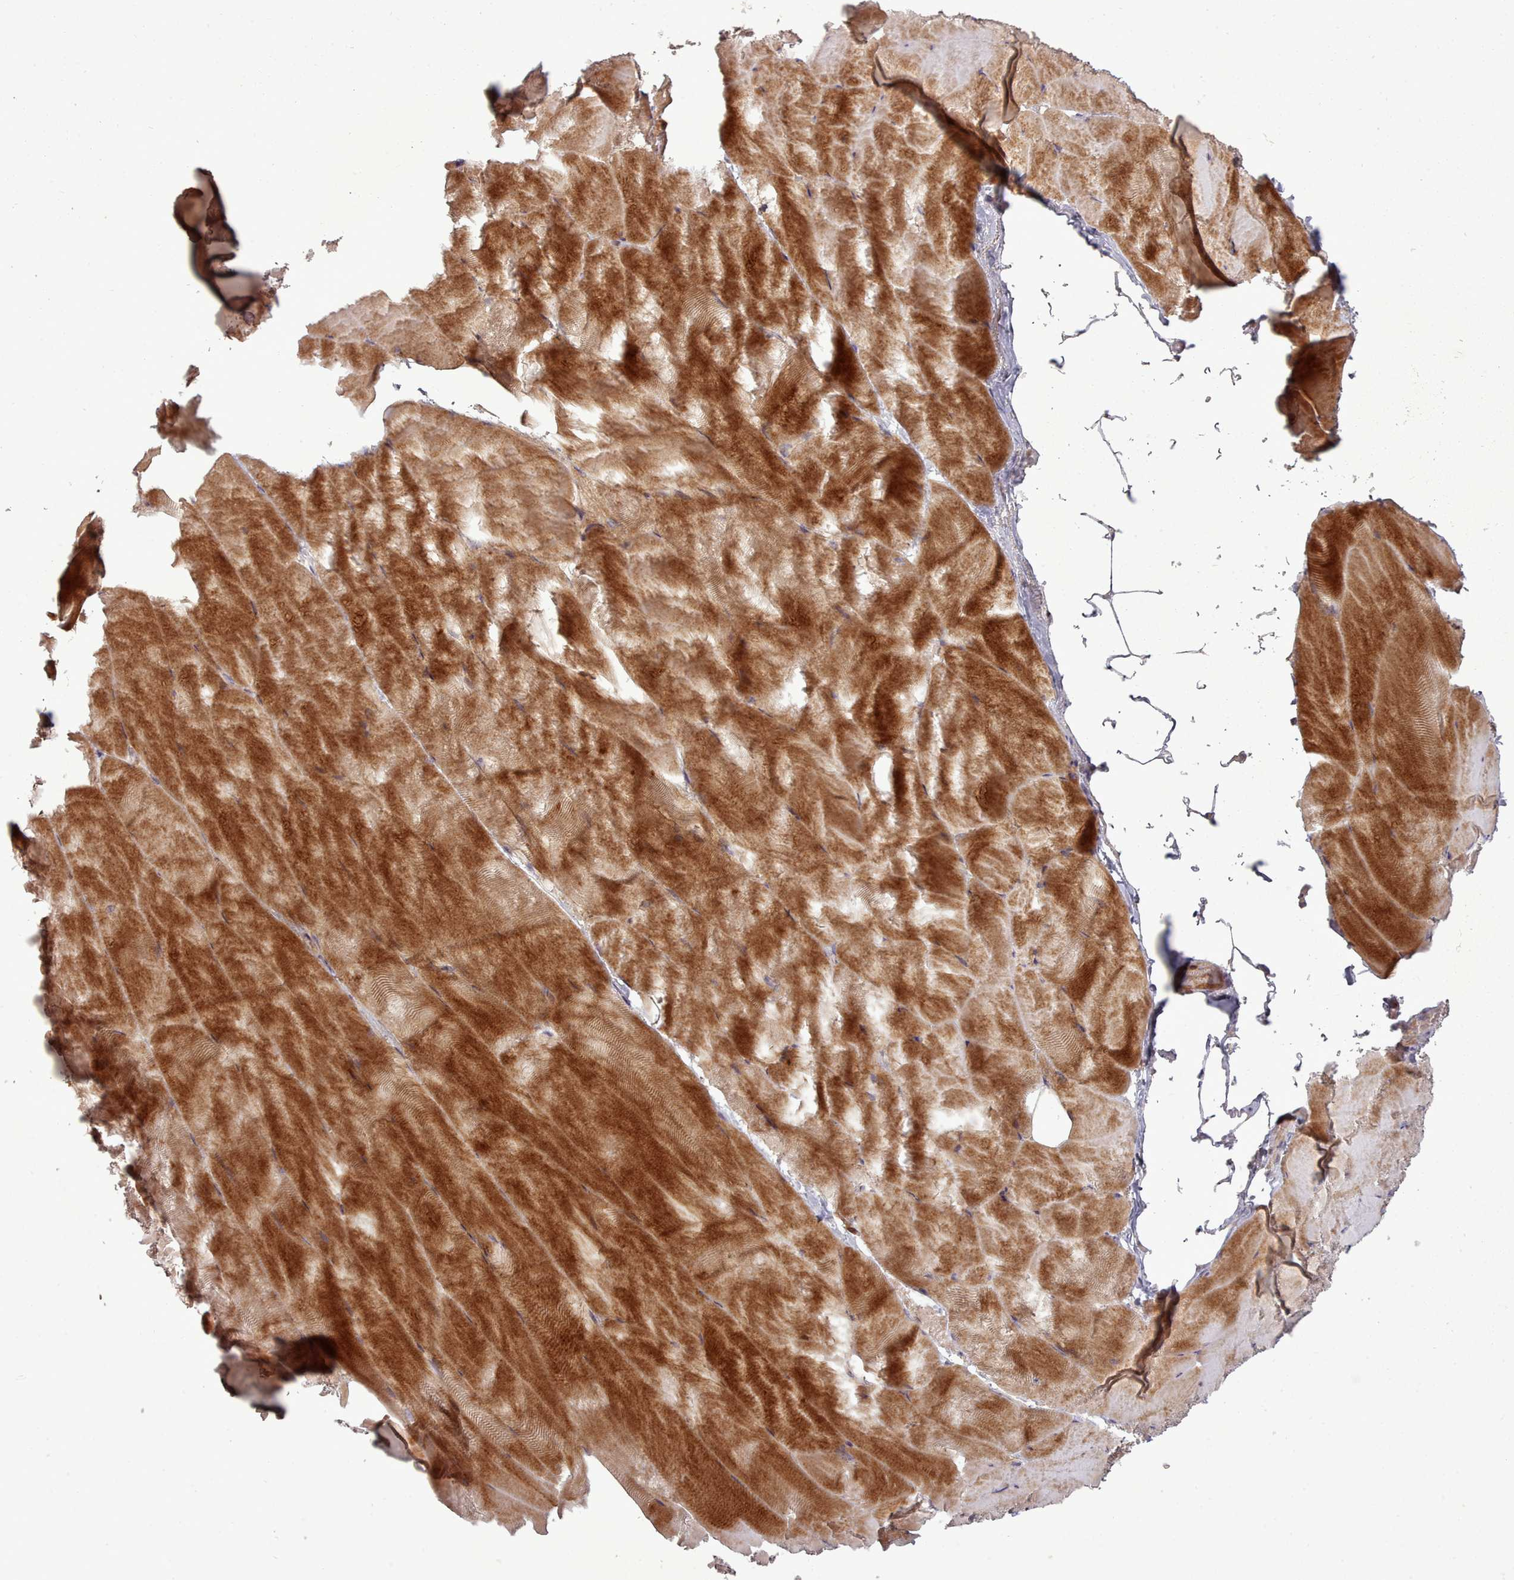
{"staining": {"intensity": "strong", "quantity": "25%-75%", "location": "cytoplasmic/membranous"}, "tissue": "skeletal muscle", "cell_type": "Myocytes", "image_type": "normal", "snomed": [{"axis": "morphology", "description": "Normal tissue, NOS"}, {"axis": "topography", "description": "Skeletal muscle"}], "caption": "Immunohistochemistry image of benign skeletal muscle: human skeletal muscle stained using immunohistochemistry (IHC) reveals high levels of strong protein expression localized specifically in the cytoplasmic/membranous of myocytes, appearing as a cytoplasmic/membranous brown color.", "gene": "LEFTY1", "patient": {"sex": "female", "age": 64}}